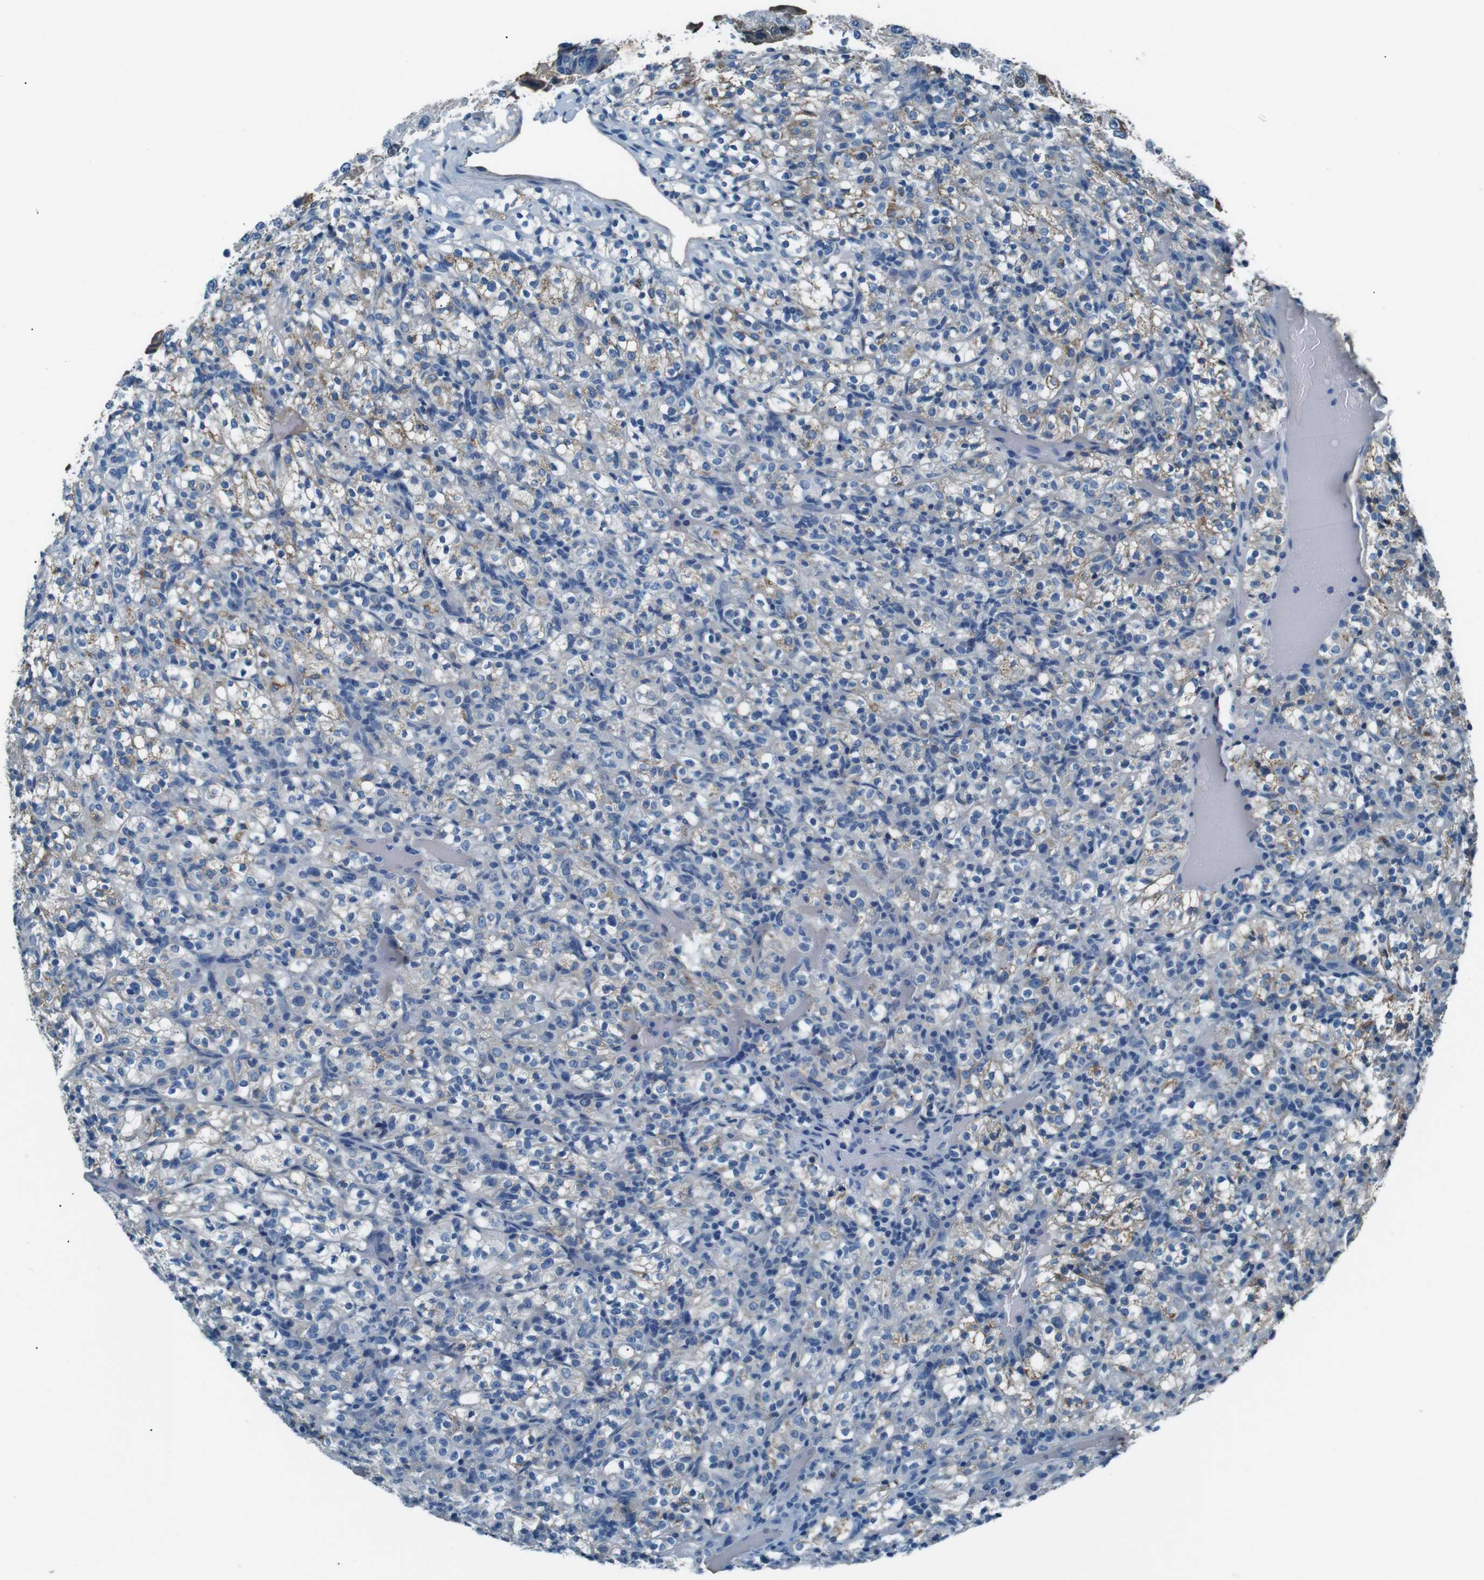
{"staining": {"intensity": "moderate", "quantity": "25%-75%", "location": "cytoplasmic/membranous"}, "tissue": "renal cancer", "cell_type": "Tumor cells", "image_type": "cancer", "snomed": [{"axis": "morphology", "description": "Normal tissue, NOS"}, {"axis": "morphology", "description": "Adenocarcinoma, NOS"}, {"axis": "topography", "description": "Kidney"}], "caption": "Renal cancer (adenocarcinoma) stained with a protein marker shows moderate staining in tumor cells.", "gene": "LEP", "patient": {"sex": "female", "age": 72}}